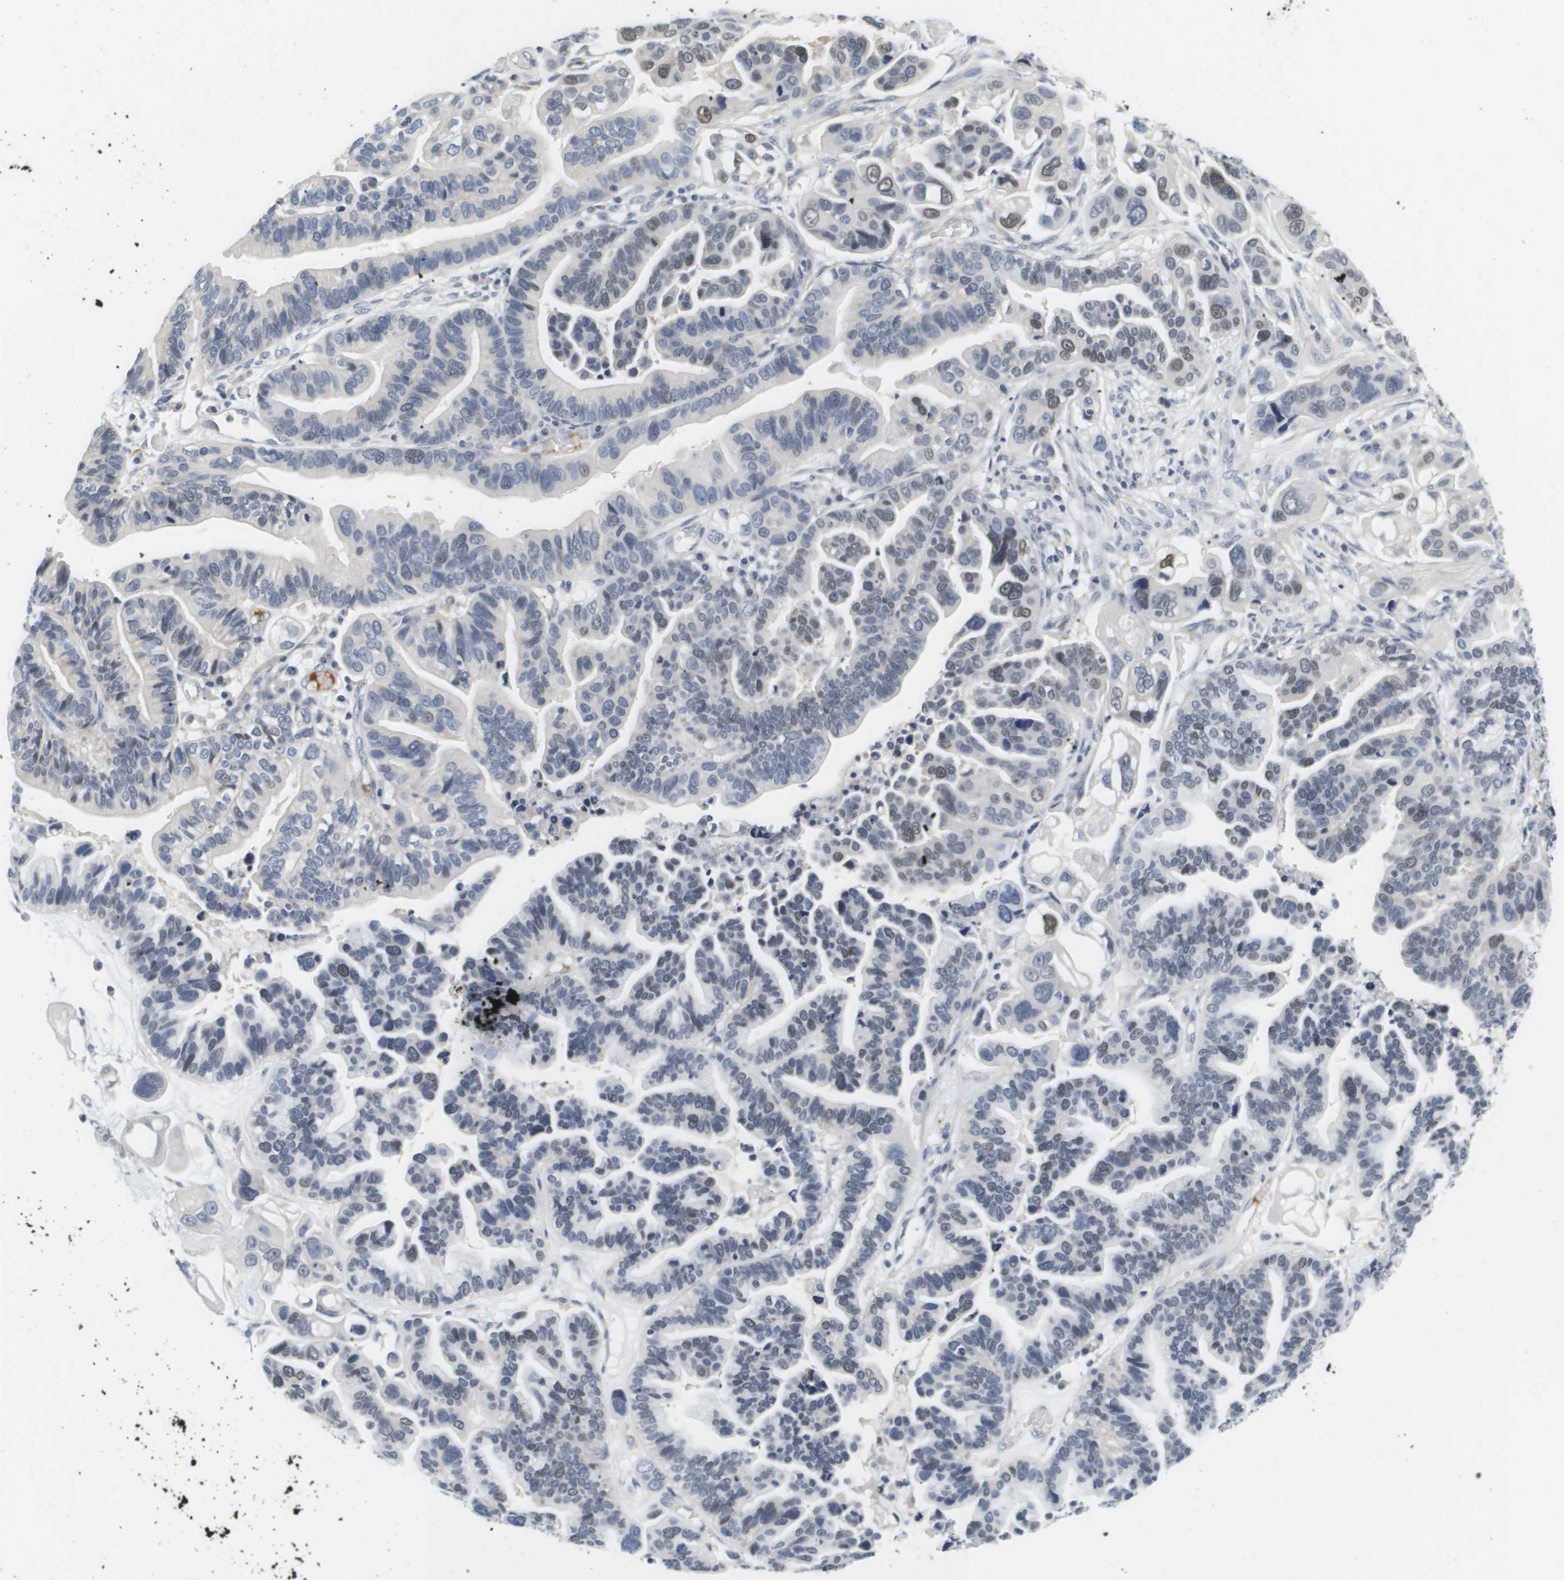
{"staining": {"intensity": "moderate", "quantity": "<25%", "location": "nuclear"}, "tissue": "ovarian cancer", "cell_type": "Tumor cells", "image_type": "cancer", "snomed": [{"axis": "morphology", "description": "Cystadenocarcinoma, serous, NOS"}, {"axis": "topography", "description": "Ovary"}], "caption": "DAB immunohistochemical staining of human serous cystadenocarcinoma (ovarian) exhibits moderate nuclear protein expression in approximately <25% of tumor cells.", "gene": "KCNJ5", "patient": {"sex": "female", "age": 56}}